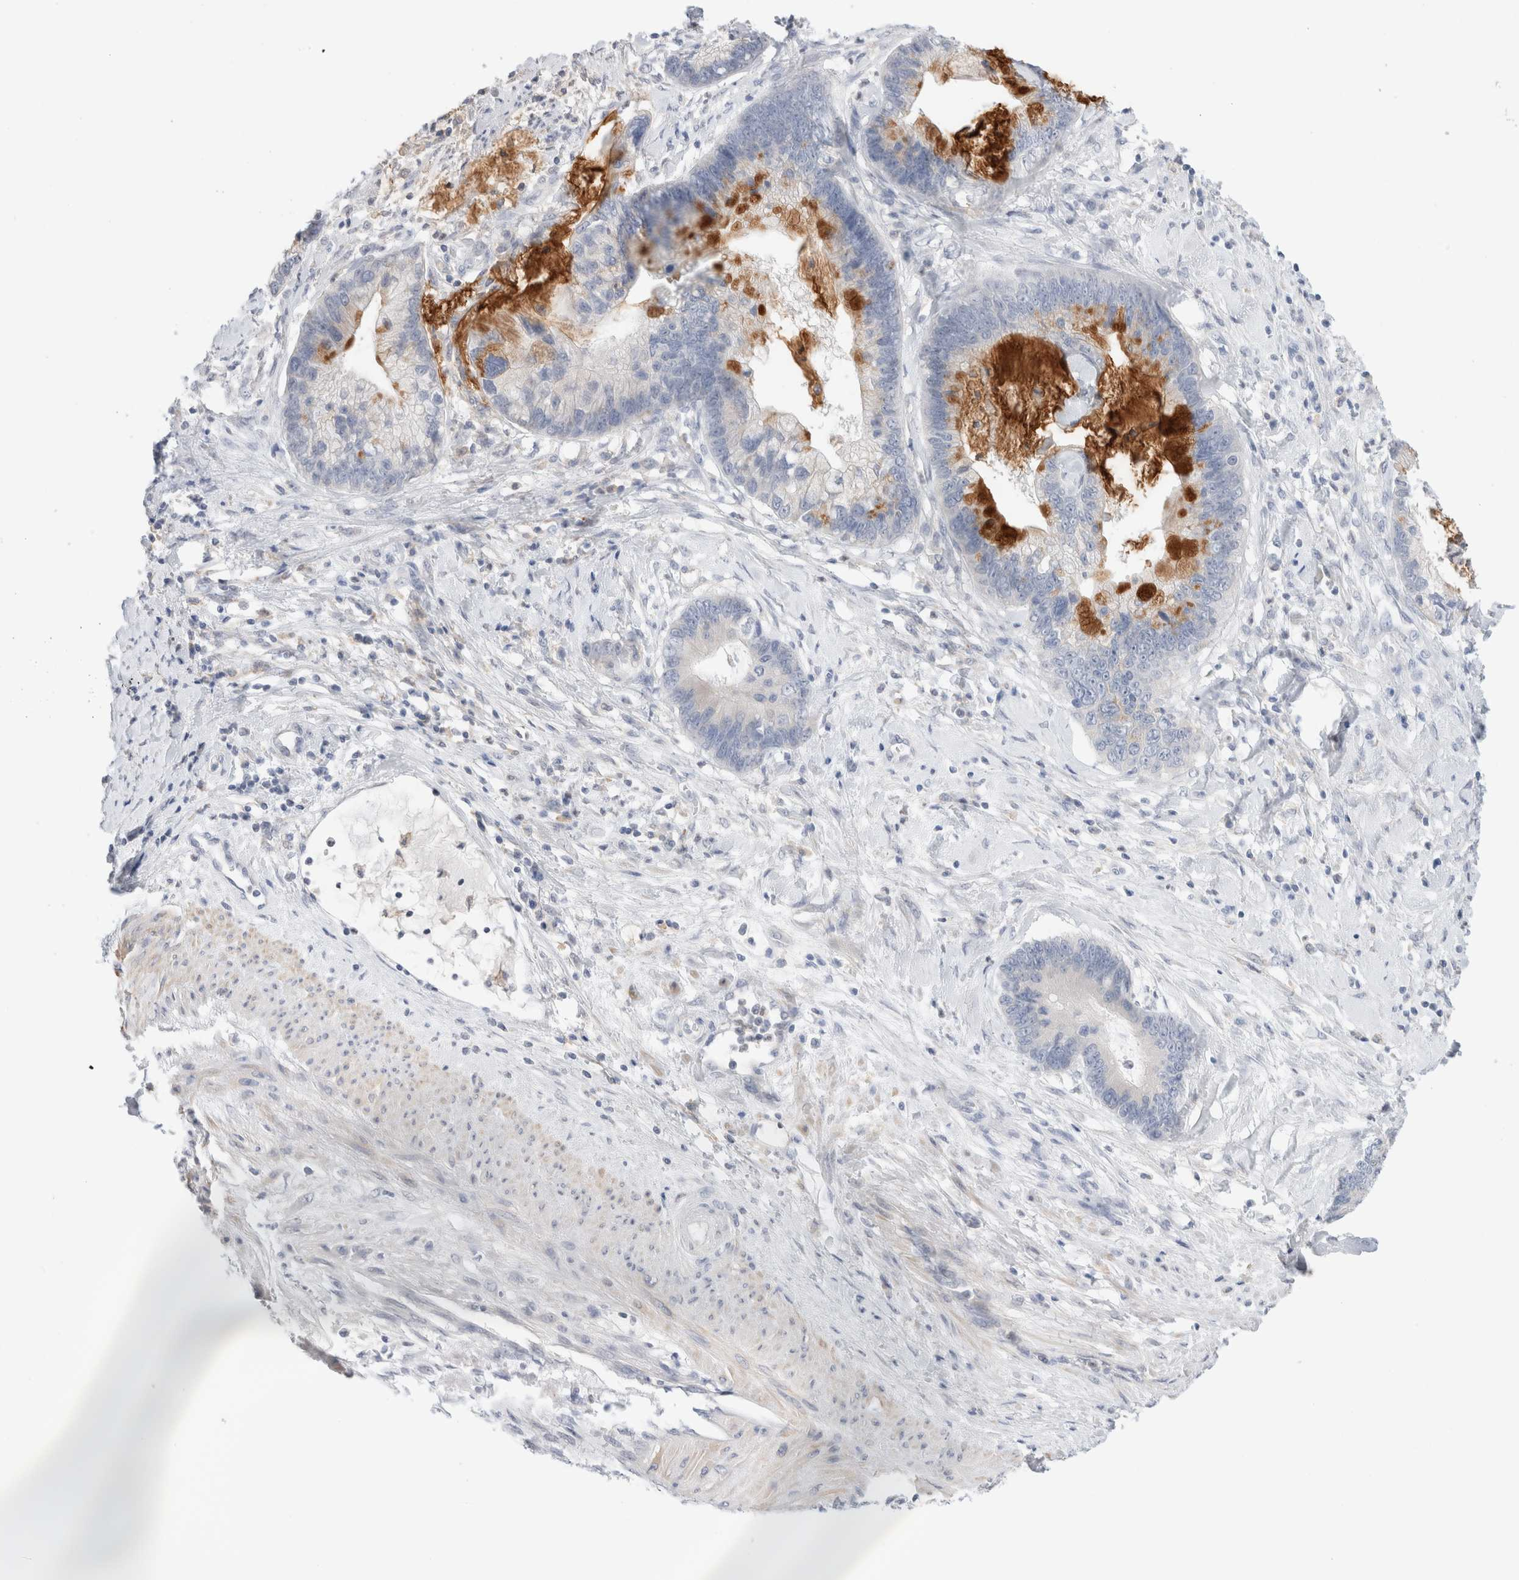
{"staining": {"intensity": "moderate", "quantity": "<25%", "location": "cytoplasmic/membranous"}, "tissue": "cervical cancer", "cell_type": "Tumor cells", "image_type": "cancer", "snomed": [{"axis": "morphology", "description": "Adenocarcinoma, NOS"}, {"axis": "topography", "description": "Cervix"}], "caption": "Protein expression analysis of human cervical adenocarcinoma reveals moderate cytoplasmic/membranous positivity in about <25% of tumor cells.", "gene": "ADAM30", "patient": {"sex": "female", "age": 44}}